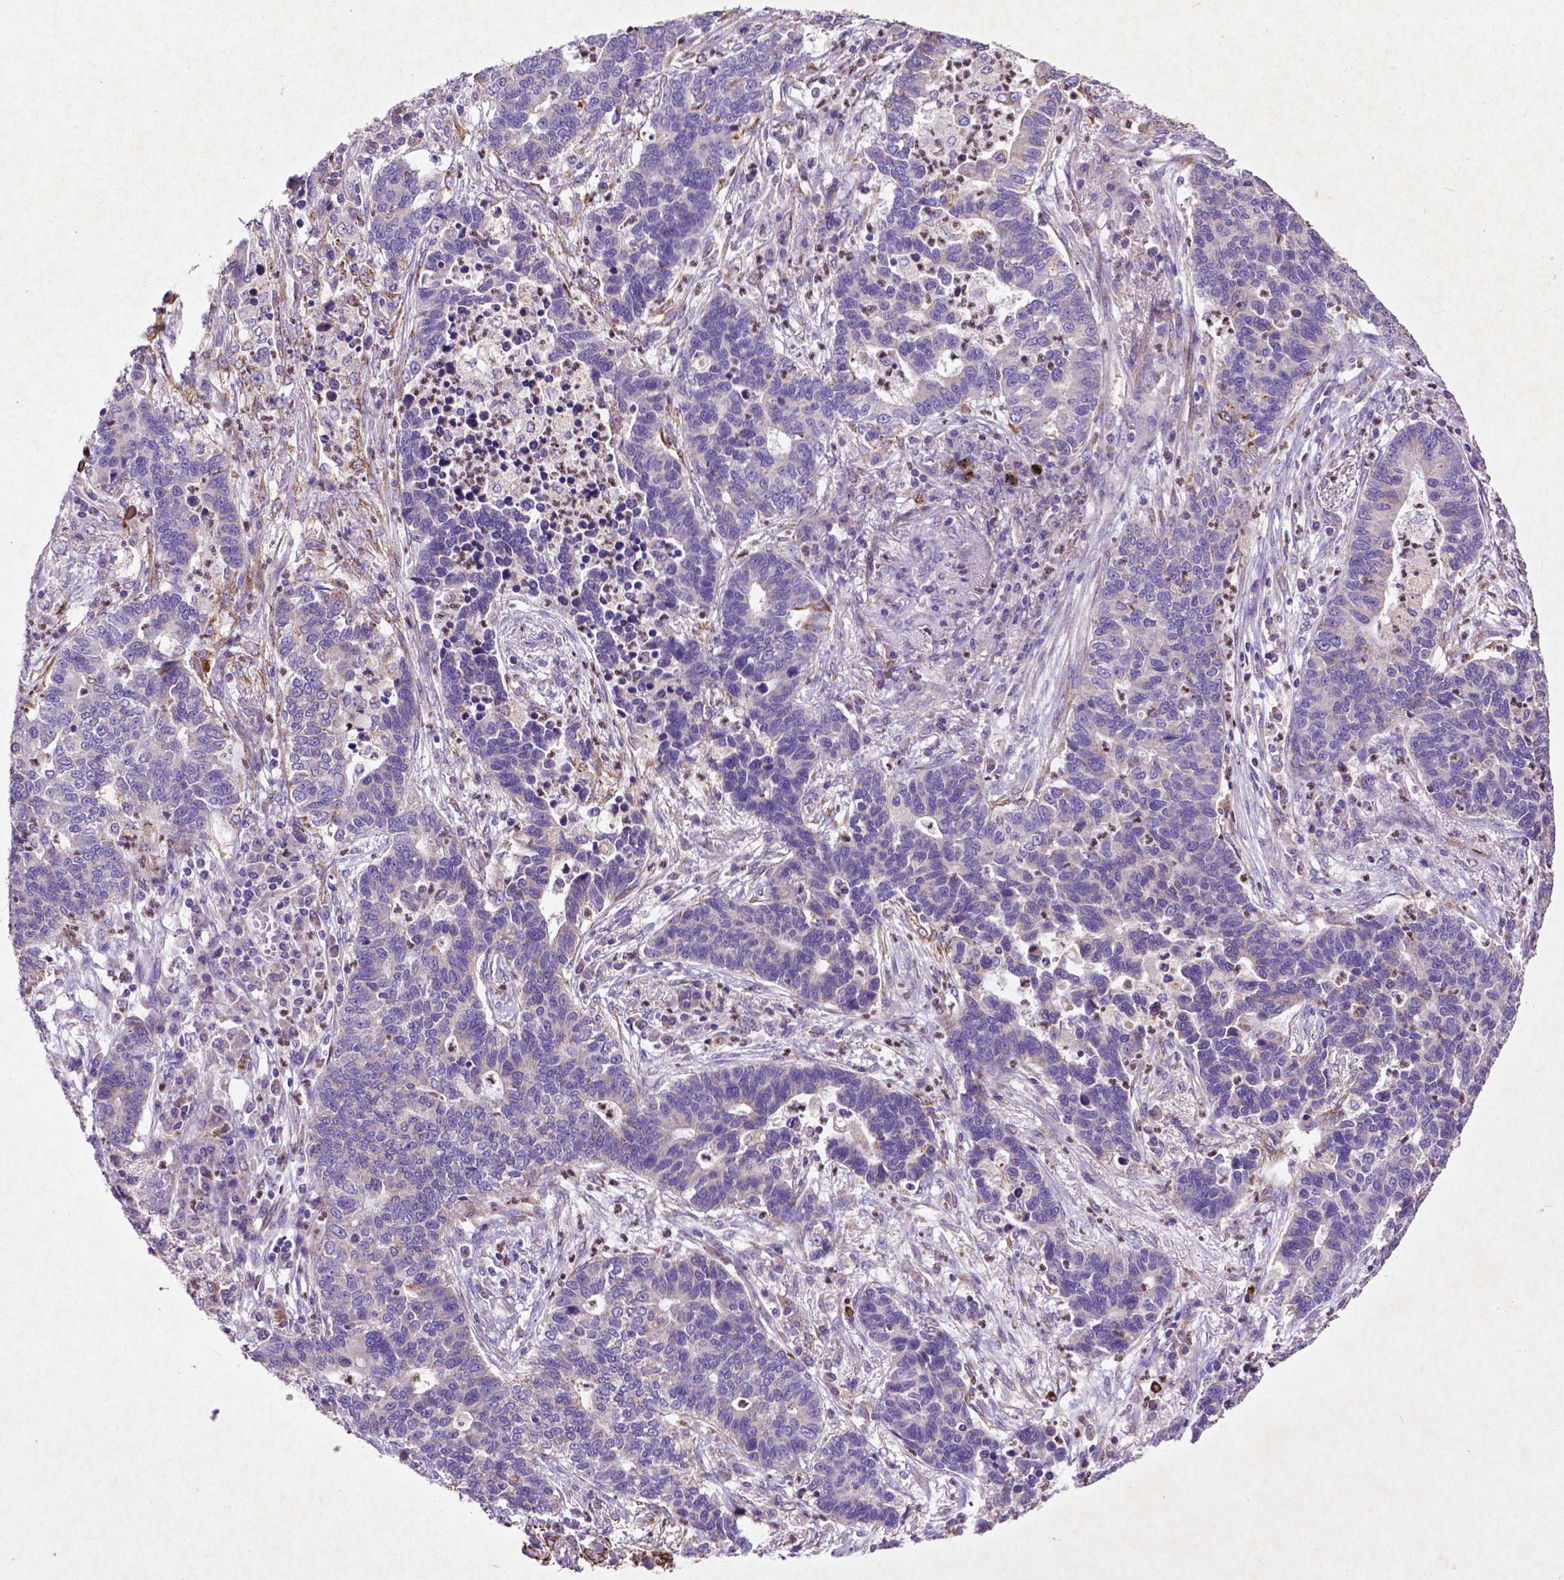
{"staining": {"intensity": "negative", "quantity": "none", "location": "none"}, "tissue": "lung cancer", "cell_type": "Tumor cells", "image_type": "cancer", "snomed": [{"axis": "morphology", "description": "Adenocarcinoma, NOS"}, {"axis": "topography", "description": "Lung"}], "caption": "Tumor cells are negative for protein expression in human lung cancer (adenocarcinoma).", "gene": "THEGL", "patient": {"sex": "female", "age": 57}}